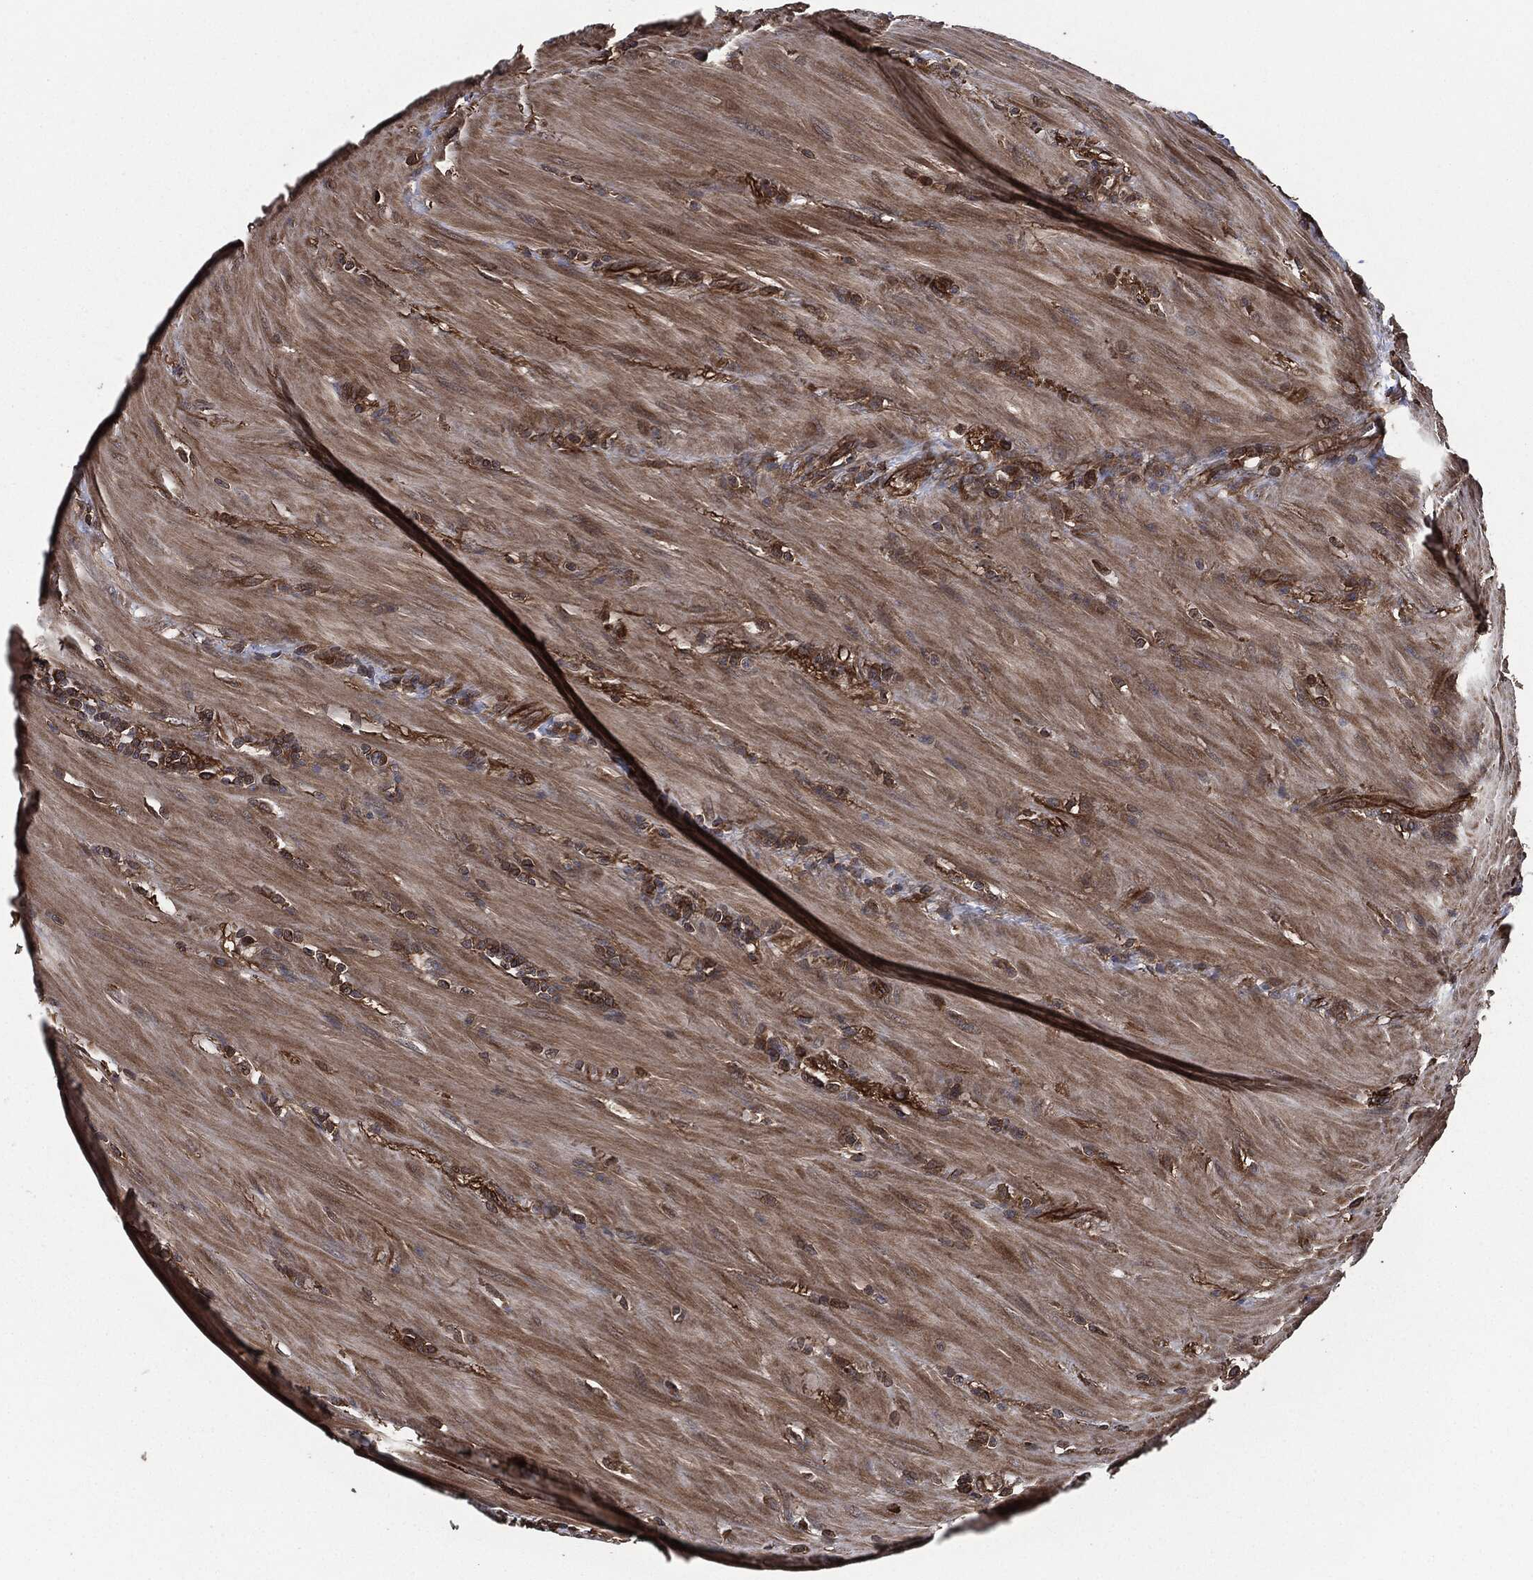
{"staining": {"intensity": "strong", "quantity": ">75%", "location": "cytoplasmic/membranous"}, "tissue": "colorectal cancer", "cell_type": "Tumor cells", "image_type": "cancer", "snomed": [{"axis": "morphology", "description": "Adenocarcinoma, NOS"}, {"axis": "topography", "description": "Colon"}], "caption": "Protein staining exhibits strong cytoplasmic/membranous expression in about >75% of tumor cells in colorectal cancer (adenocarcinoma).", "gene": "RAP1GDS1", "patient": {"sex": "female", "age": 67}}